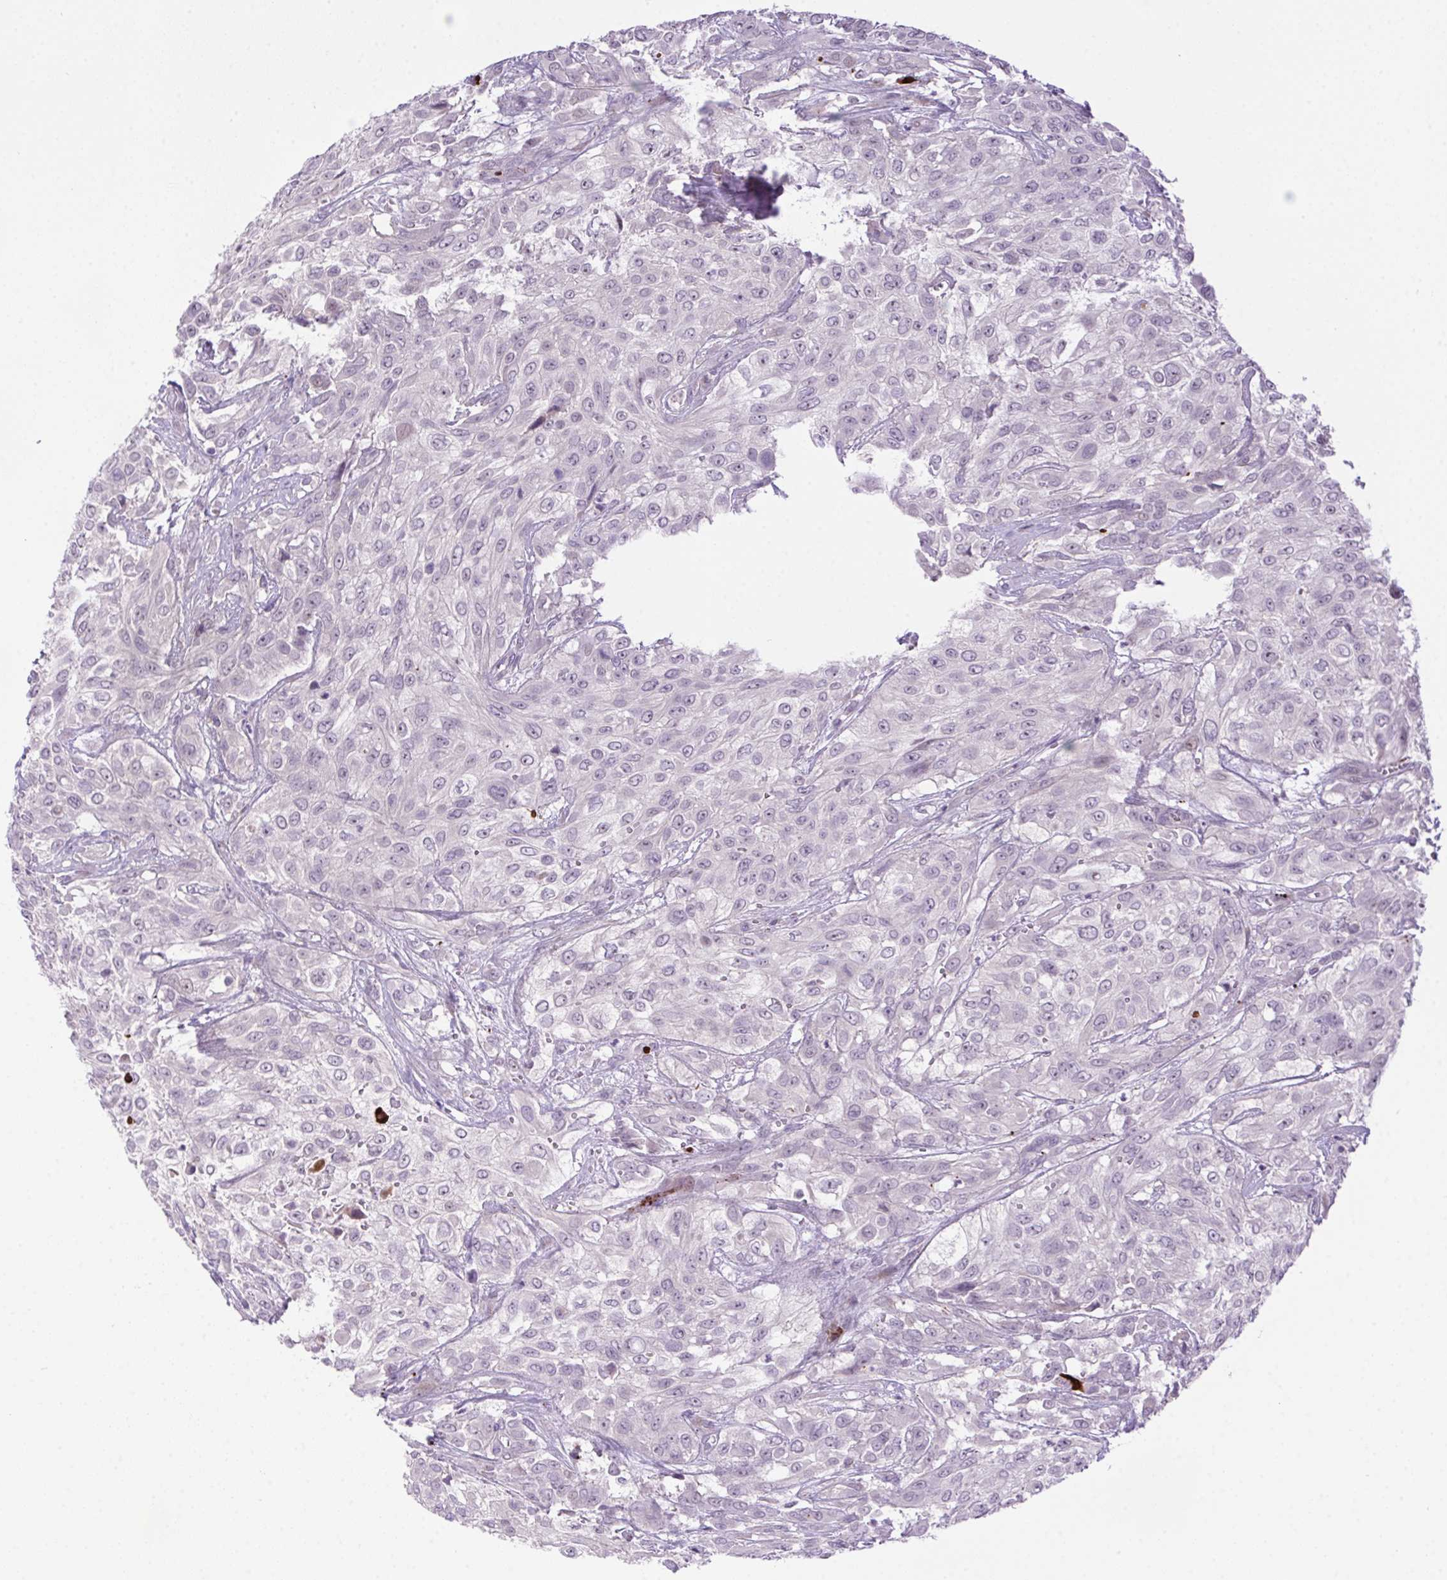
{"staining": {"intensity": "negative", "quantity": "none", "location": "none"}, "tissue": "urothelial cancer", "cell_type": "Tumor cells", "image_type": "cancer", "snomed": [{"axis": "morphology", "description": "Urothelial carcinoma, High grade"}, {"axis": "topography", "description": "Urinary bladder"}], "caption": "Urothelial cancer stained for a protein using IHC demonstrates no expression tumor cells.", "gene": "LRRTM1", "patient": {"sex": "male", "age": 57}}